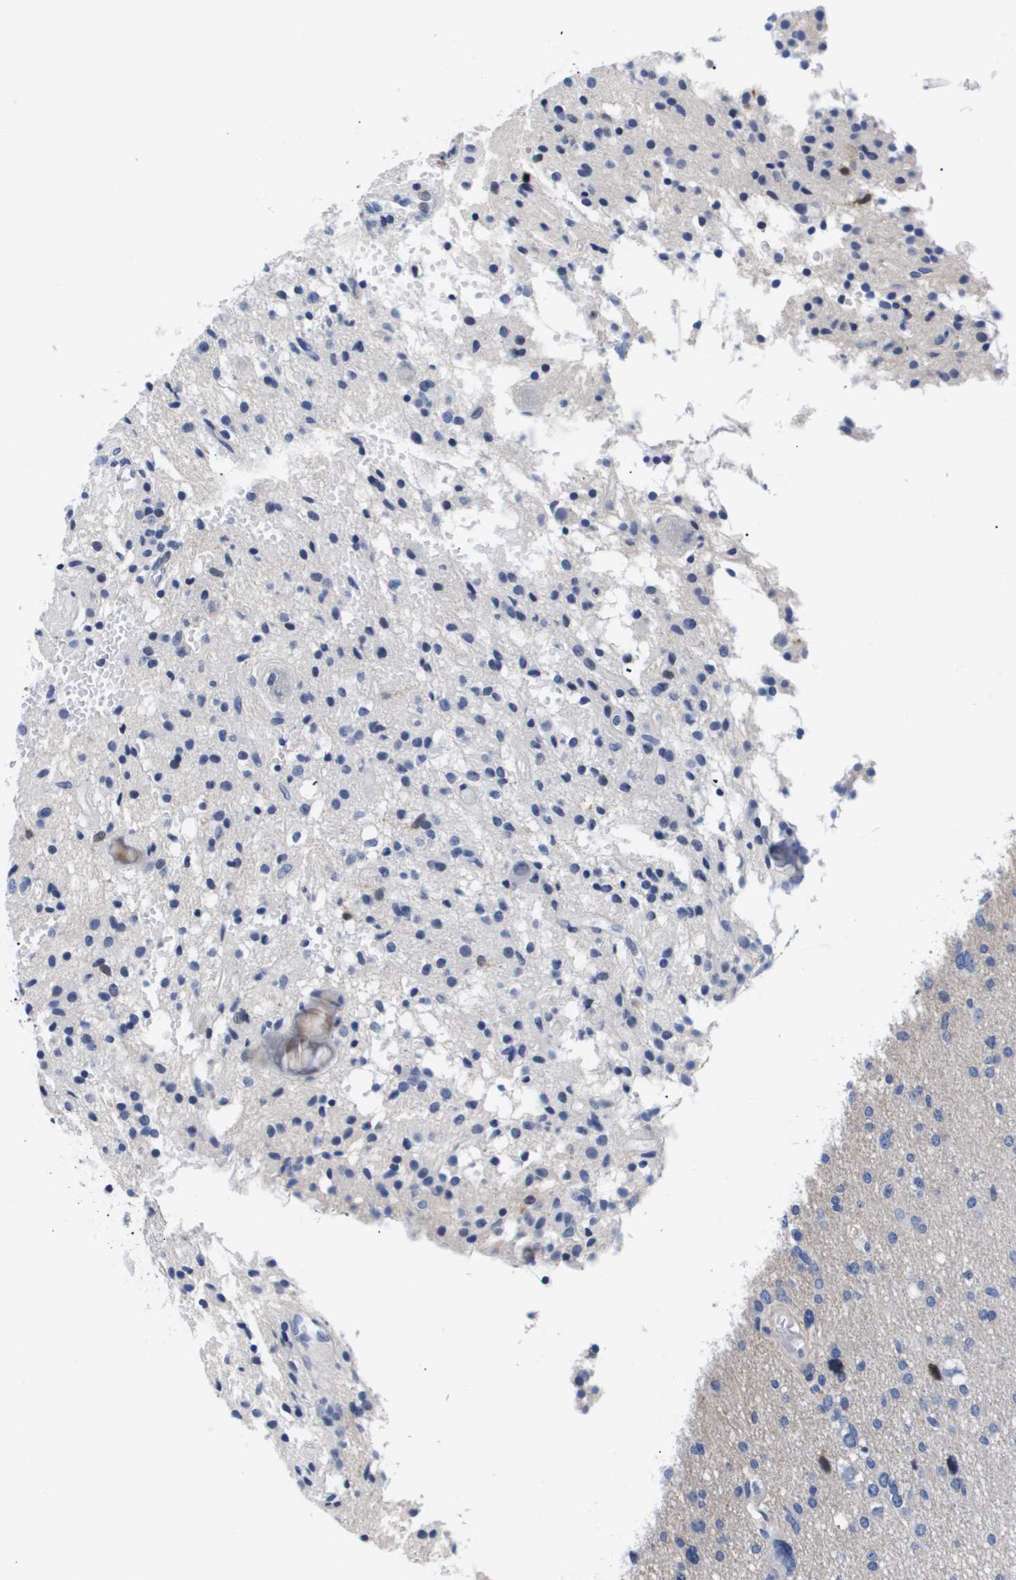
{"staining": {"intensity": "negative", "quantity": "none", "location": "none"}, "tissue": "glioma", "cell_type": "Tumor cells", "image_type": "cancer", "snomed": [{"axis": "morphology", "description": "Glioma, malignant, High grade"}, {"axis": "topography", "description": "Brain"}], "caption": "This is an IHC photomicrograph of malignant glioma (high-grade). There is no staining in tumor cells.", "gene": "SHD", "patient": {"sex": "female", "age": 59}}